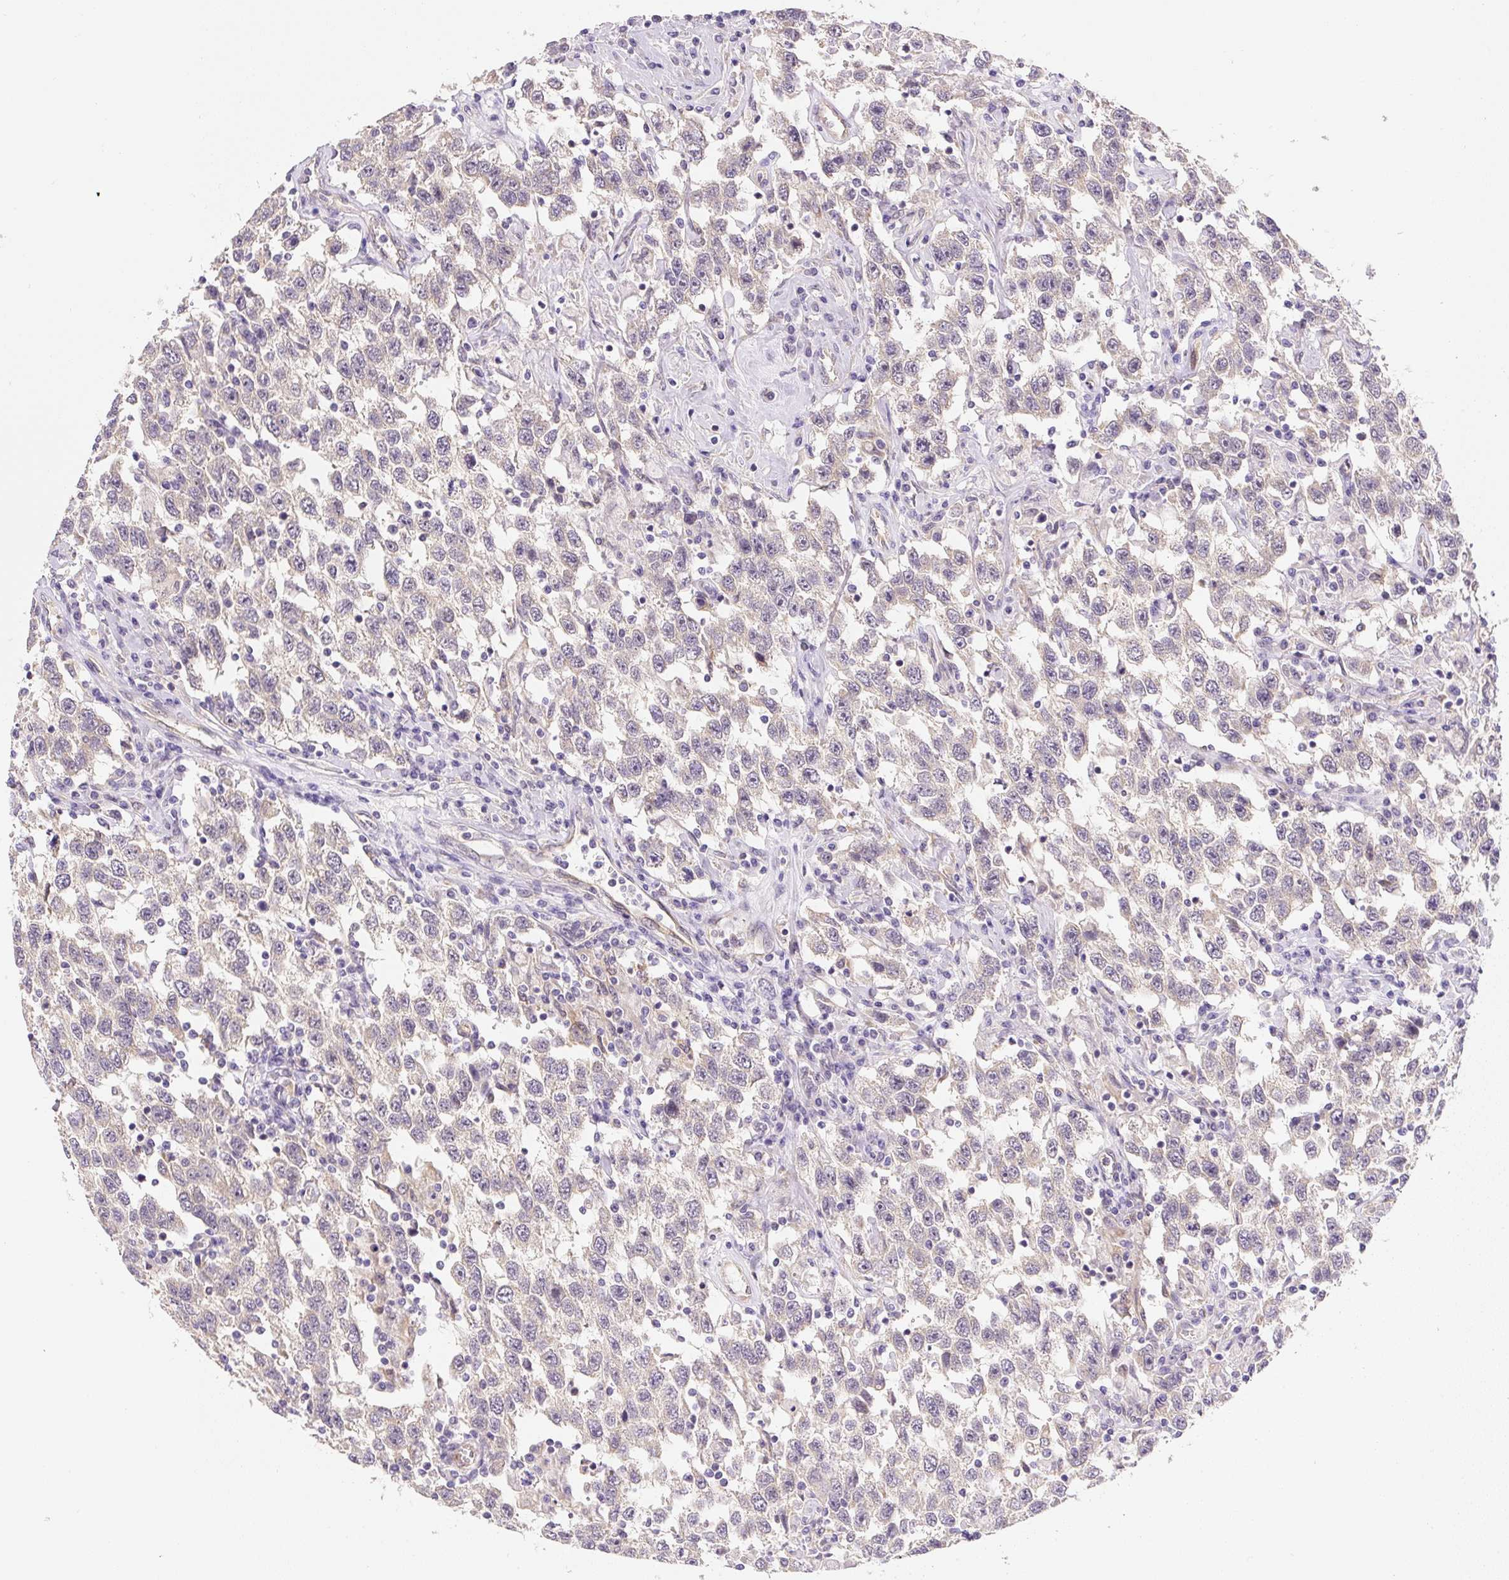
{"staining": {"intensity": "negative", "quantity": "none", "location": "none"}, "tissue": "testis cancer", "cell_type": "Tumor cells", "image_type": "cancer", "snomed": [{"axis": "morphology", "description": "Seminoma, NOS"}, {"axis": "topography", "description": "Testis"}], "caption": "High power microscopy micrograph of an immunohistochemistry (IHC) histopathology image of testis cancer, revealing no significant expression in tumor cells. (DAB IHC, high magnification).", "gene": "PLA2G4A", "patient": {"sex": "male", "age": 41}}